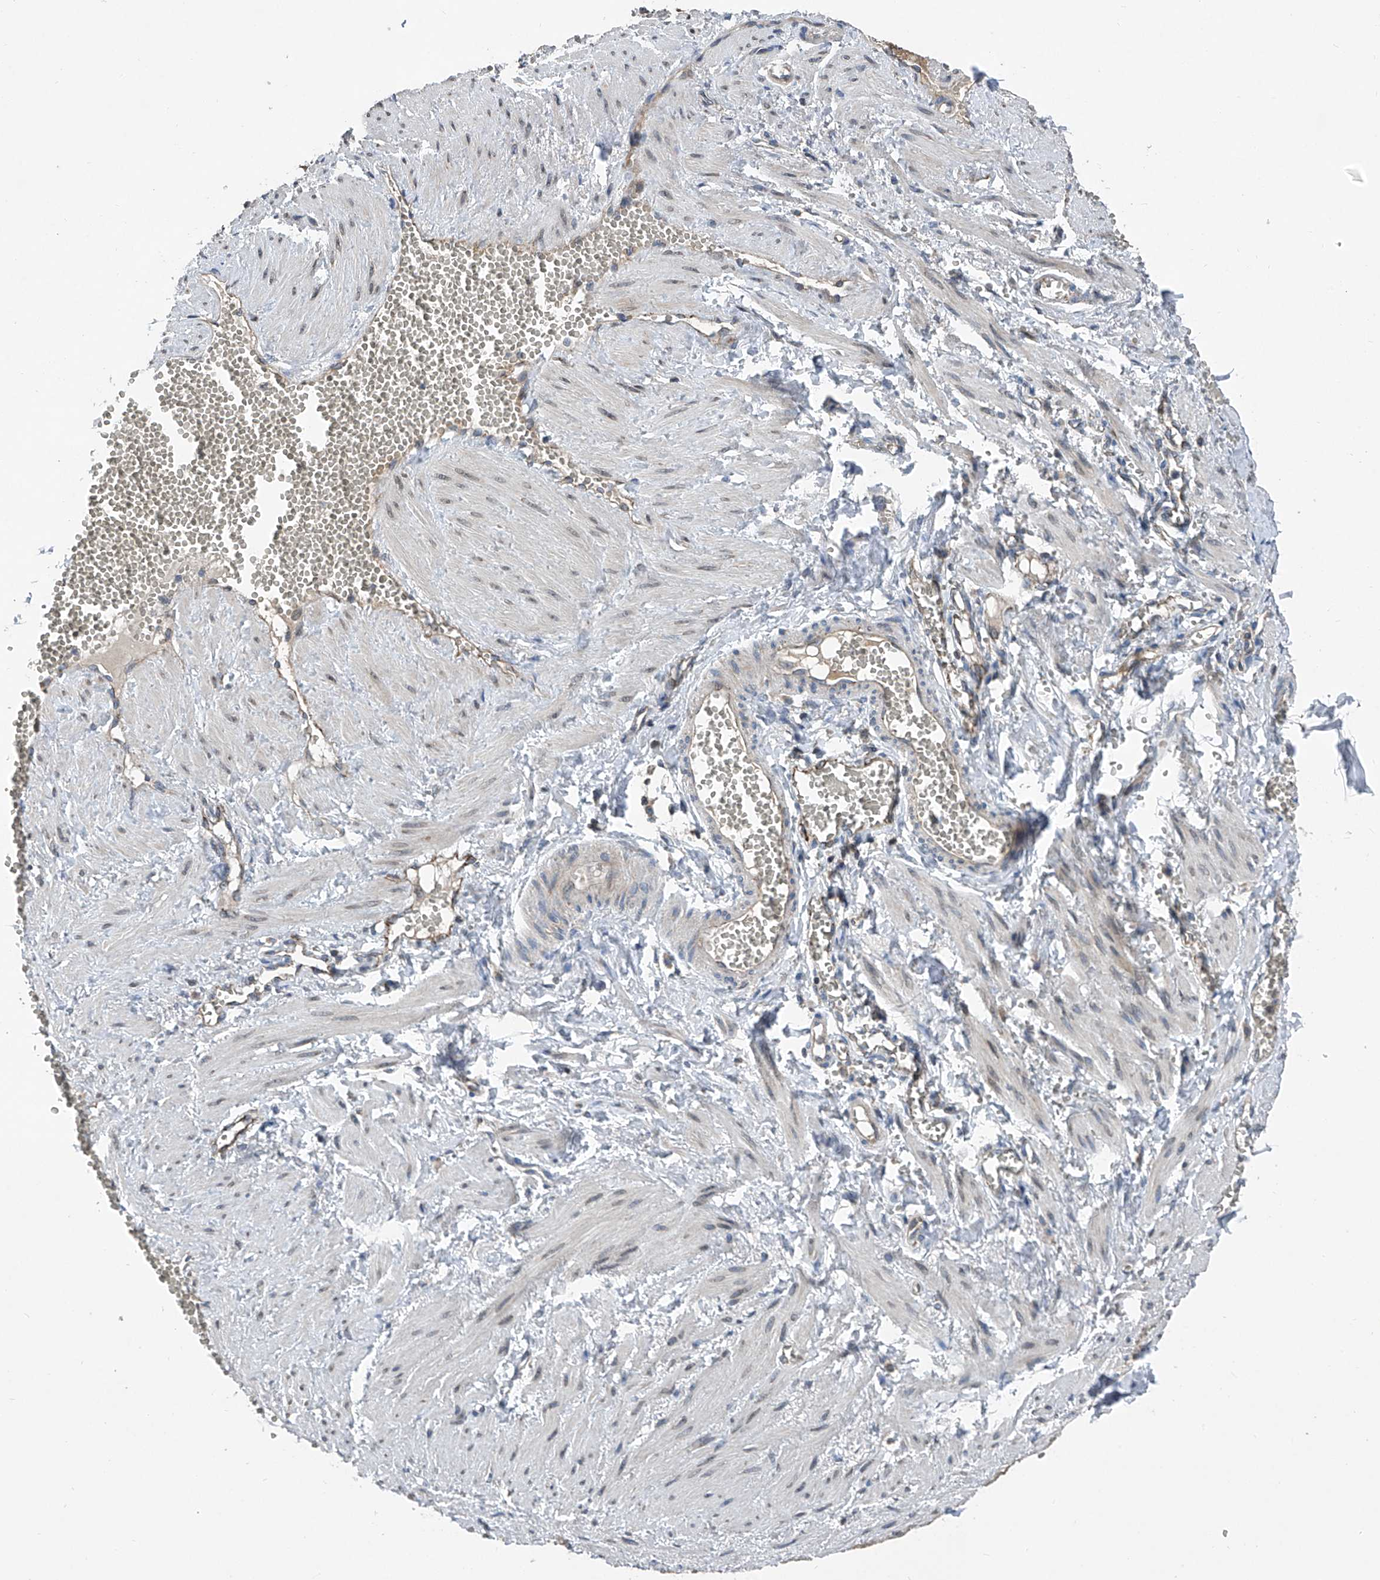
{"staining": {"intensity": "moderate", "quantity": "<25%", "location": "cytoplasmic/membranous"}, "tissue": "adipose tissue", "cell_type": "Adipocytes", "image_type": "normal", "snomed": [{"axis": "morphology", "description": "Normal tissue, NOS"}, {"axis": "topography", "description": "Smooth muscle"}, {"axis": "topography", "description": "Peripheral nerve tissue"}], "caption": "Adipose tissue stained with a brown dye displays moderate cytoplasmic/membranous positive expression in approximately <25% of adipocytes.", "gene": "BCKDHB", "patient": {"sex": "female", "age": 39}}